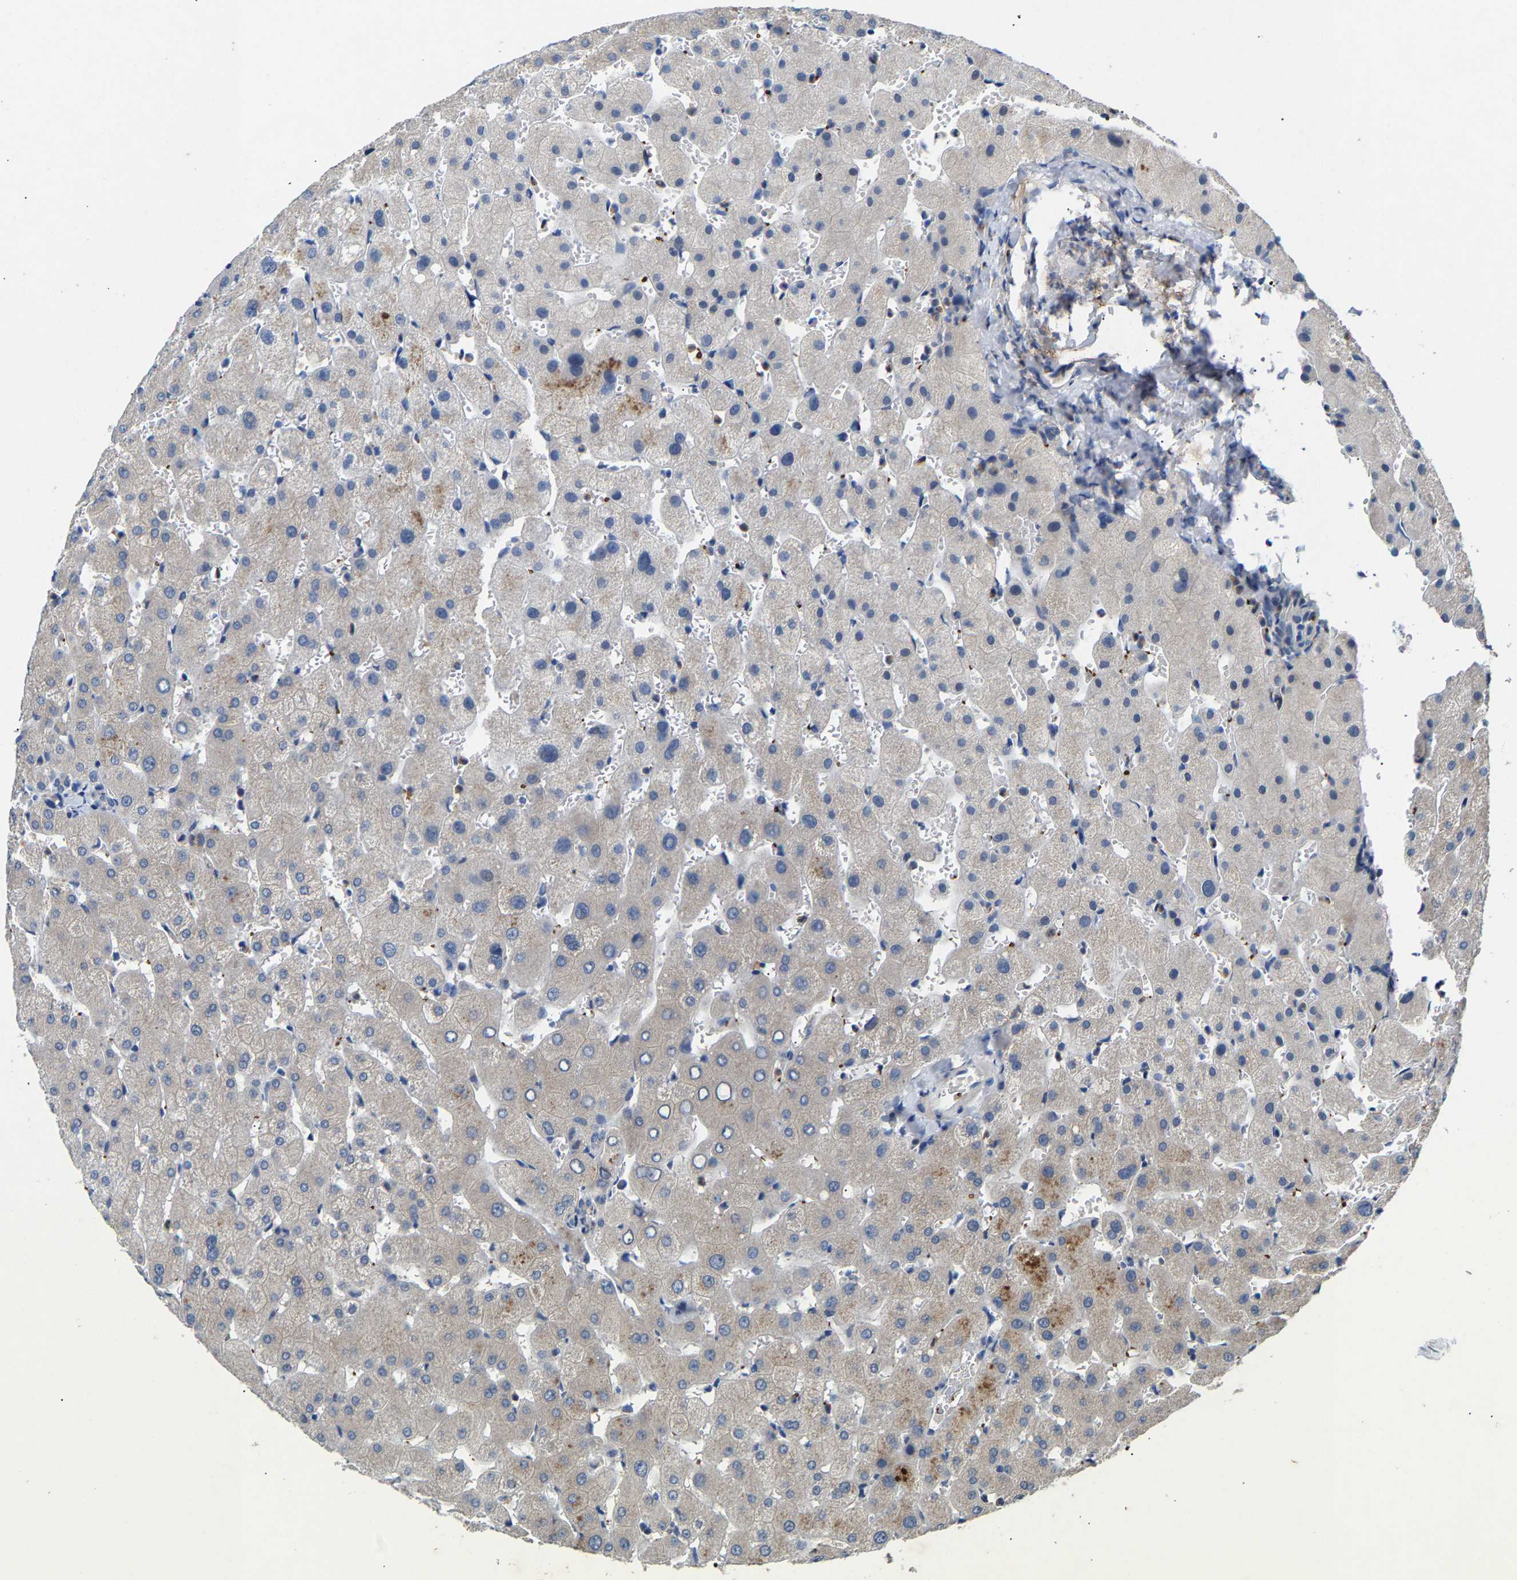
{"staining": {"intensity": "weak", "quantity": "<25%", "location": "cytoplasmic/membranous"}, "tissue": "liver", "cell_type": "Cholangiocytes", "image_type": "normal", "snomed": [{"axis": "morphology", "description": "Normal tissue, NOS"}, {"axis": "topography", "description": "Liver"}], "caption": "A high-resolution micrograph shows immunohistochemistry (IHC) staining of normal liver, which reveals no significant staining in cholangiocytes. (Brightfield microscopy of DAB (3,3'-diaminobenzidine) immunohistochemistry at high magnification).", "gene": "CCDC171", "patient": {"sex": "female", "age": 63}}